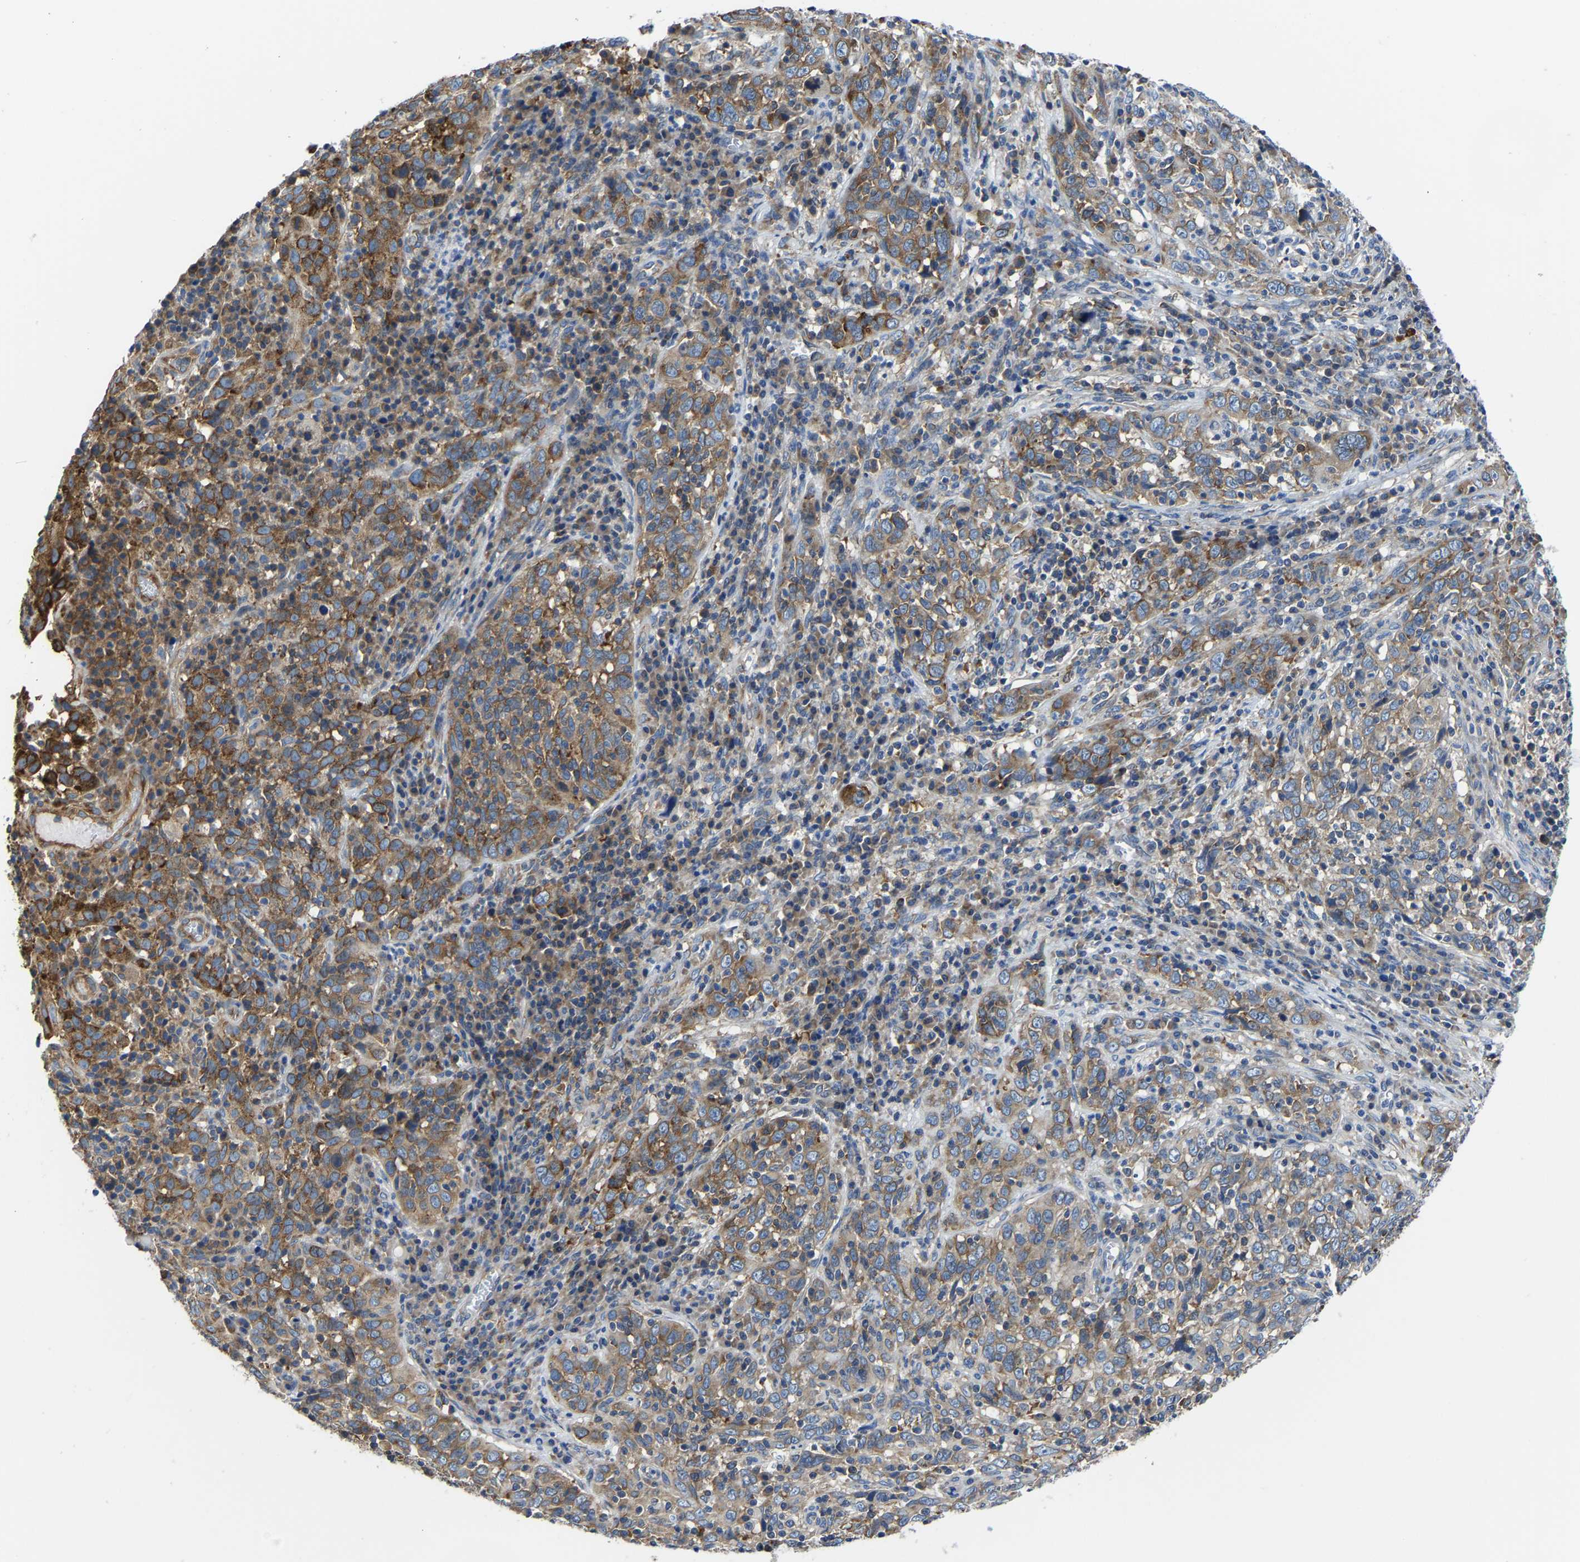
{"staining": {"intensity": "moderate", "quantity": ">75%", "location": "cytoplasmic/membranous"}, "tissue": "cervical cancer", "cell_type": "Tumor cells", "image_type": "cancer", "snomed": [{"axis": "morphology", "description": "Squamous cell carcinoma, NOS"}, {"axis": "topography", "description": "Cervix"}], "caption": "Cervical squamous cell carcinoma was stained to show a protein in brown. There is medium levels of moderate cytoplasmic/membranous expression in approximately >75% of tumor cells. The staining was performed using DAB (3,3'-diaminobenzidine) to visualize the protein expression in brown, while the nuclei were stained in blue with hematoxylin (Magnification: 20x).", "gene": "G3BP2", "patient": {"sex": "female", "age": 46}}